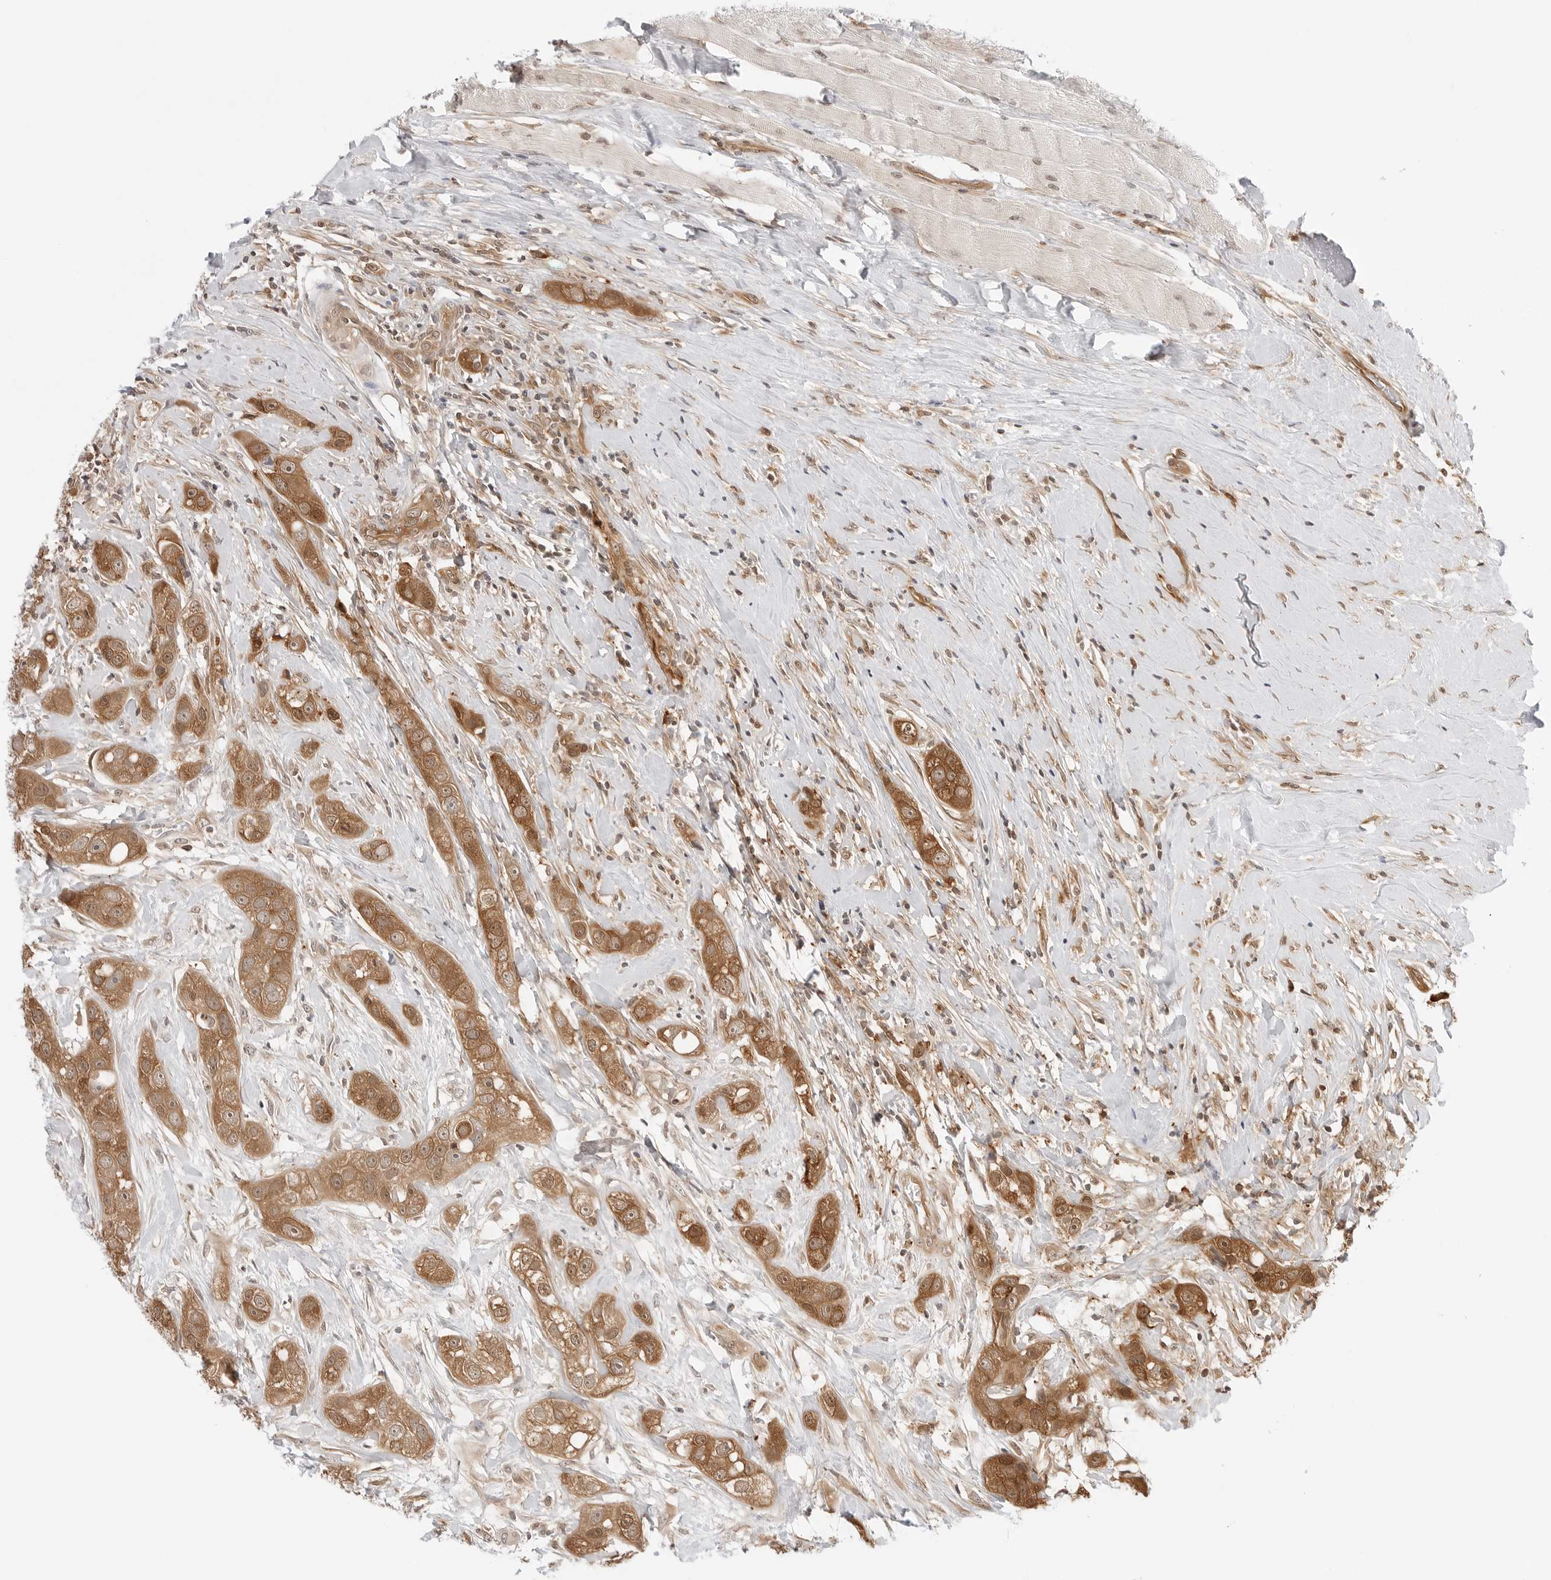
{"staining": {"intensity": "strong", "quantity": ">75%", "location": "cytoplasmic/membranous,nuclear"}, "tissue": "head and neck cancer", "cell_type": "Tumor cells", "image_type": "cancer", "snomed": [{"axis": "morphology", "description": "Normal tissue, NOS"}, {"axis": "morphology", "description": "Squamous cell carcinoma, NOS"}, {"axis": "topography", "description": "Skeletal muscle"}, {"axis": "topography", "description": "Head-Neck"}], "caption": "Immunohistochemical staining of human squamous cell carcinoma (head and neck) shows high levels of strong cytoplasmic/membranous and nuclear expression in approximately >75% of tumor cells.", "gene": "NUDC", "patient": {"sex": "male", "age": 51}}